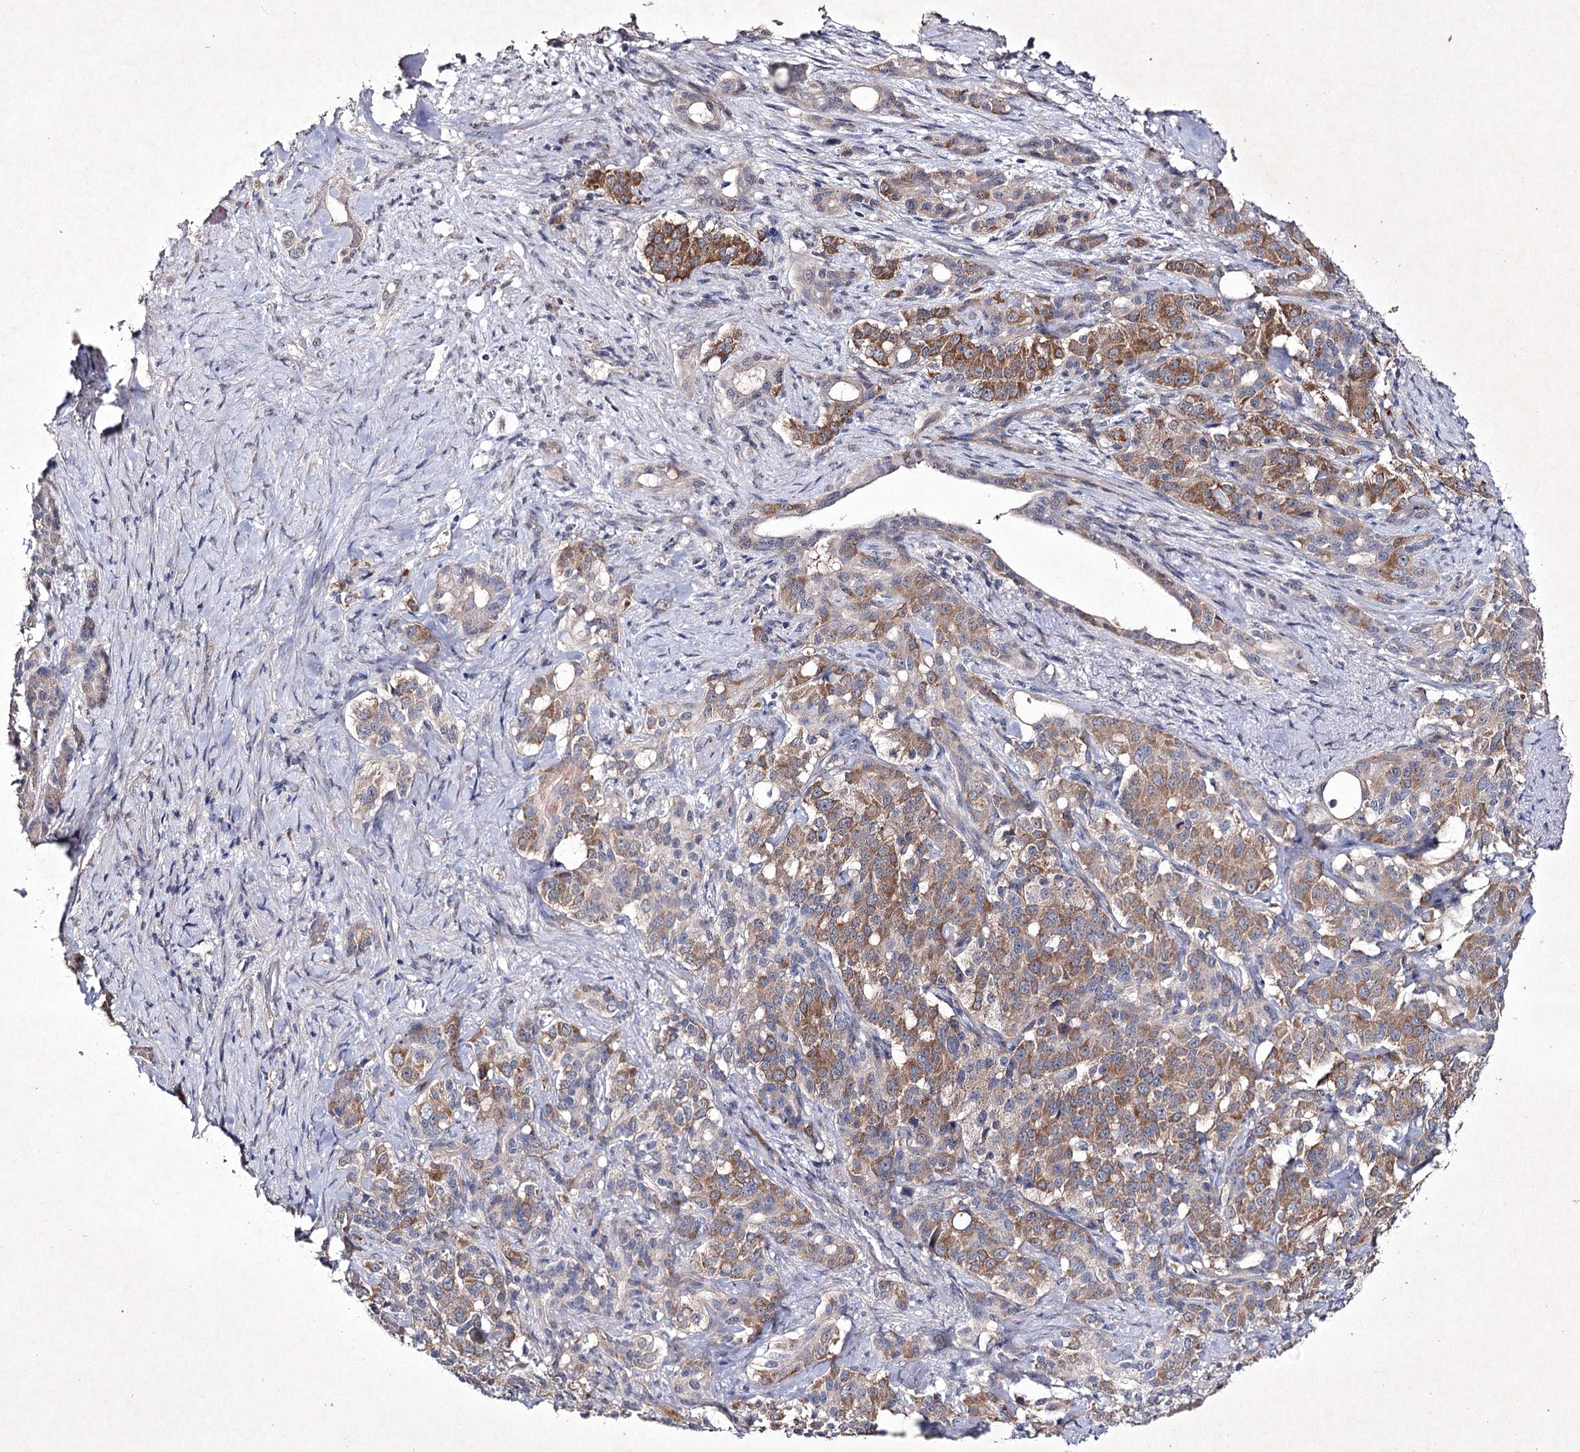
{"staining": {"intensity": "moderate", "quantity": "25%-75%", "location": "cytoplasmic/membranous"}, "tissue": "pancreatic cancer", "cell_type": "Tumor cells", "image_type": "cancer", "snomed": [{"axis": "morphology", "description": "Adenocarcinoma, NOS"}, {"axis": "topography", "description": "Pancreas"}], "caption": "The micrograph reveals a brown stain indicating the presence of a protein in the cytoplasmic/membranous of tumor cells in pancreatic cancer.", "gene": "SEMA4G", "patient": {"sex": "female", "age": 74}}